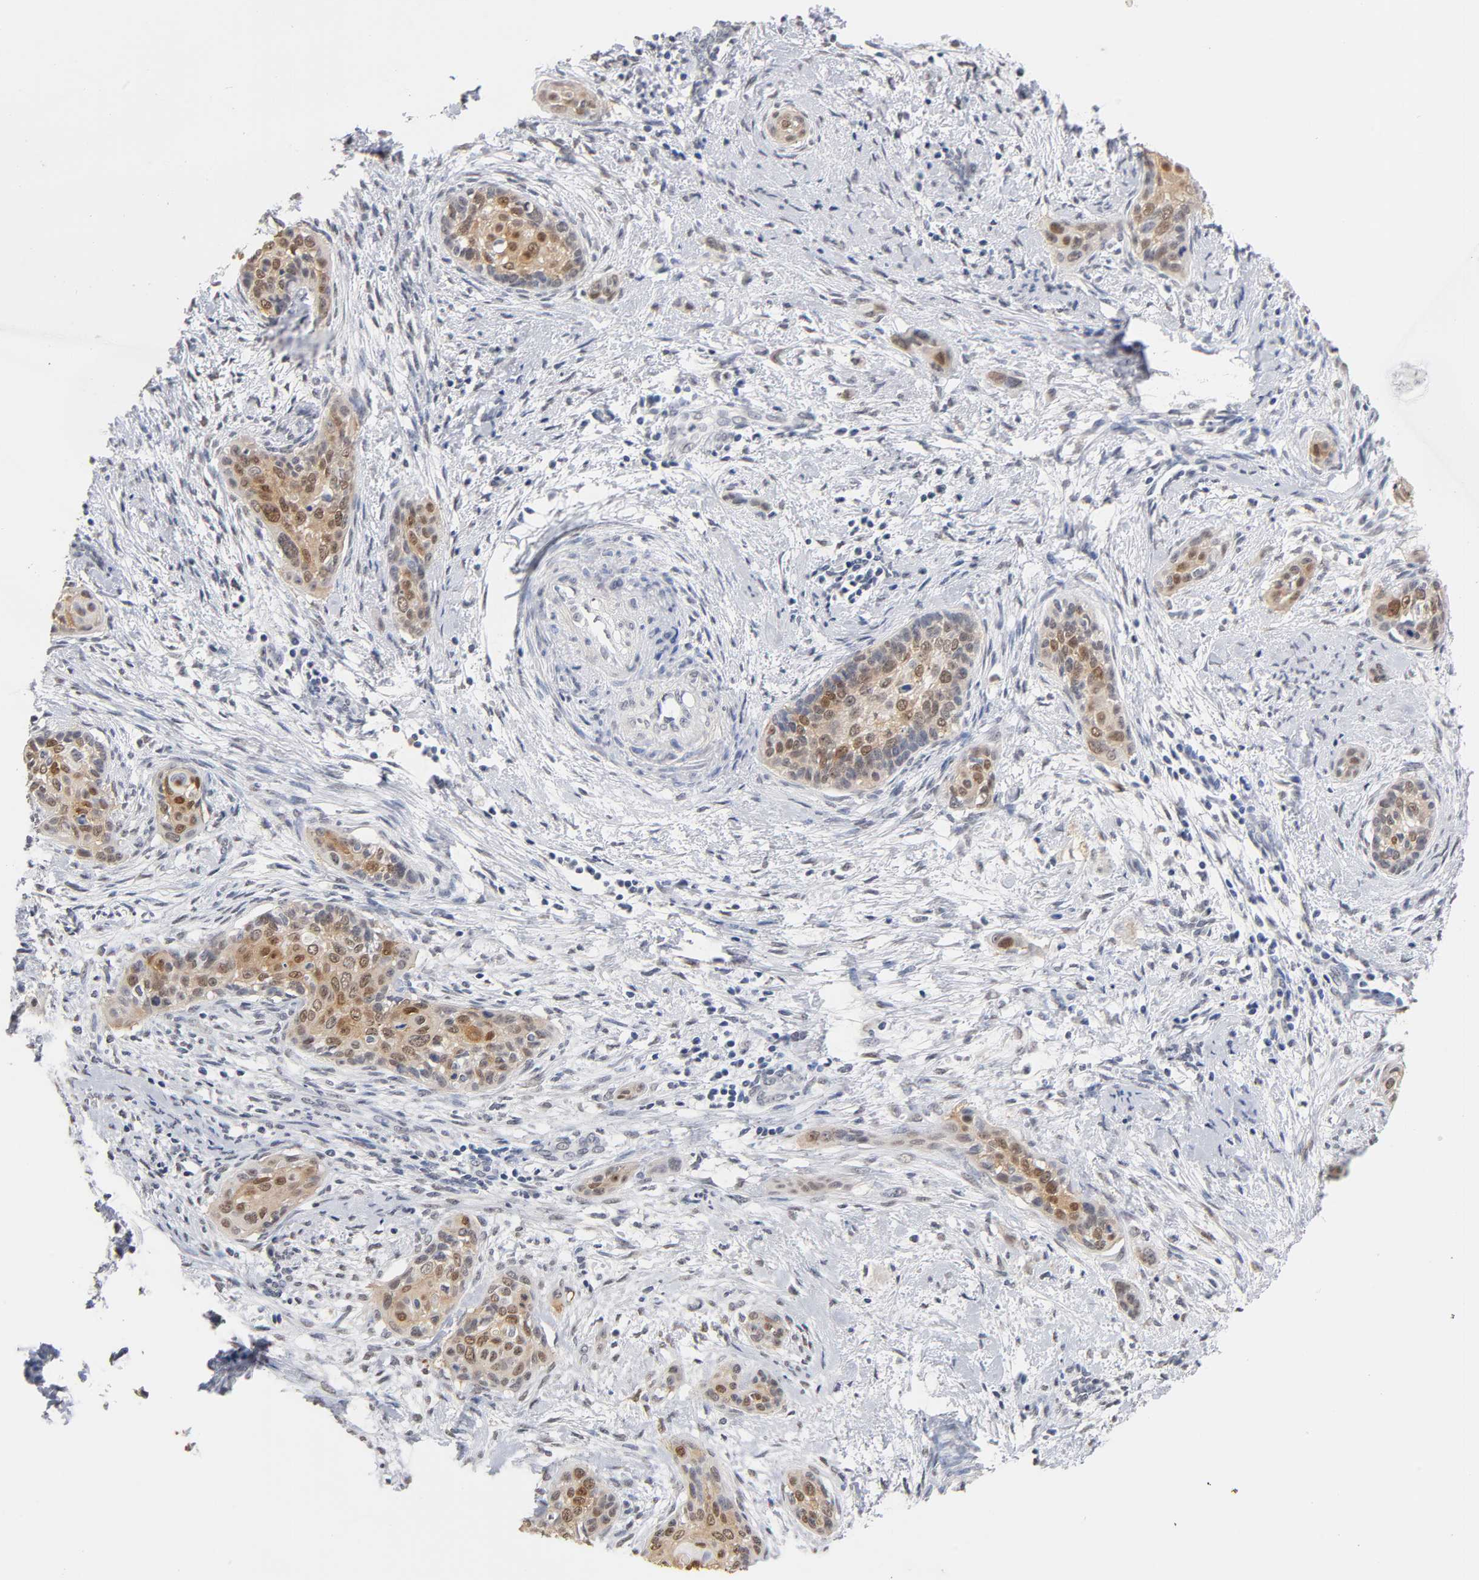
{"staining": {"intensity": "moderate", "quantity": ">75%", "location": "cytoplasmic/membranous,nuclear"}, "tissue": "cervical cancer", "cell_type": "Tumor cells", "image_type": "cancer", "snomed": [{"axis": "morphology", "description": "Squamous cell carcinoma, NOS"}, {"axis": "topography", "description": "Cervix"}], "caption": "Immunohistochemical staining of human cervical cancer (squamous cell carcinoma) reveals moderate cytoplasmic/membranous and nuclear protein positivity in about >75% of tumor cells. The protein of interest is shown in brown color, while the nuclei are stained blue.", "gene": "CRABP2", "patient": {"sex": "female", "age": 33}}